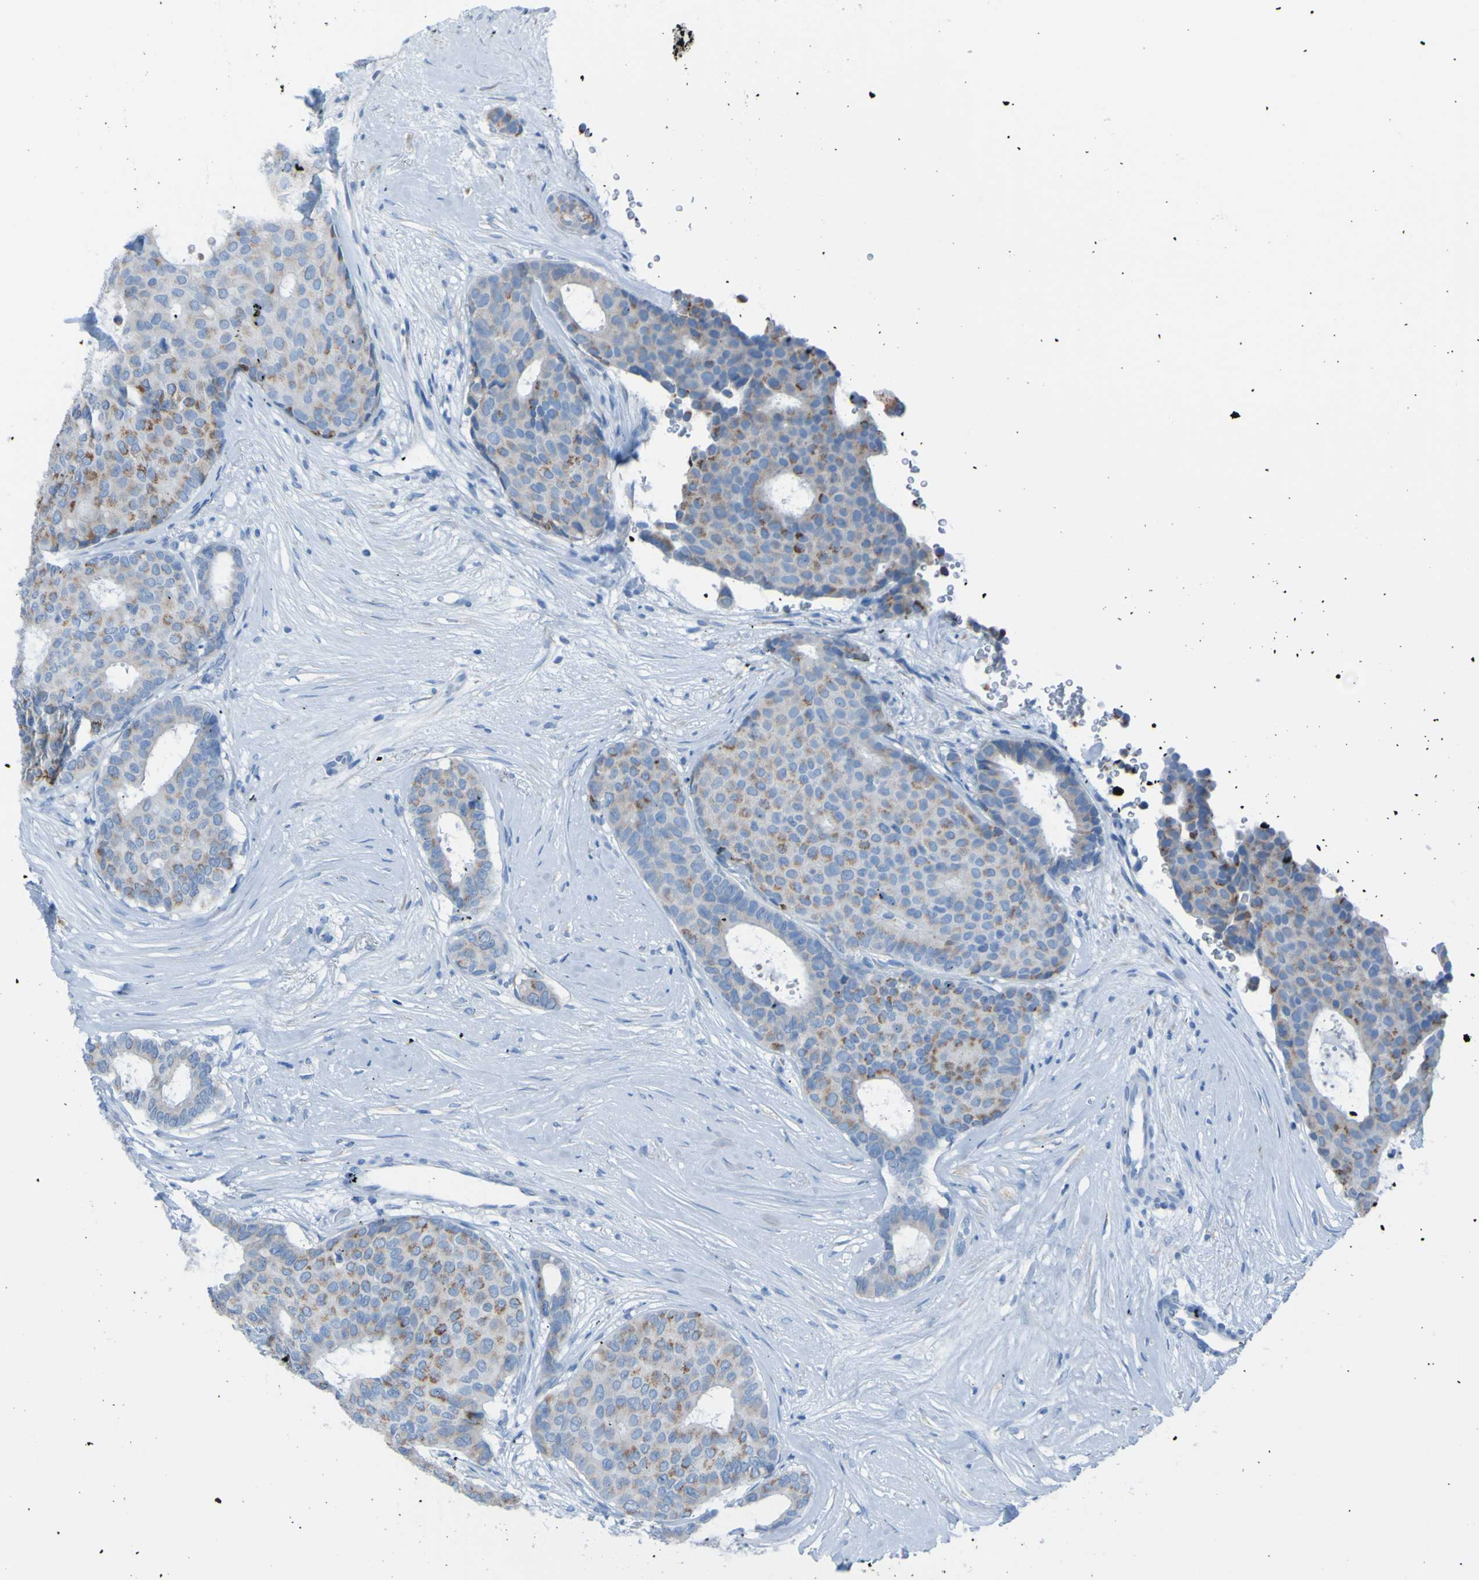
{"staining": {"intensity": "moderate", "quantity": "<25%", "location": "cytoplasmic/membranous"}, "tissue": "breast cancer", "cell_type": "Tumor cells", "image_type": "cancer", "snomed": [{"axis": "morphology", "description": "Duct carcinoma"}, {"axis": "topography", "description": "Breast"}], "caption": "DAB immunohistochemical staining of human breast cancer (intraductal carcinoma) exhibits moderate cytoplasmic/membranous protein expression in about <25% of tumor cells.", "gene": "ACMSD", "patient": {"sex": "female", "age": 75}}